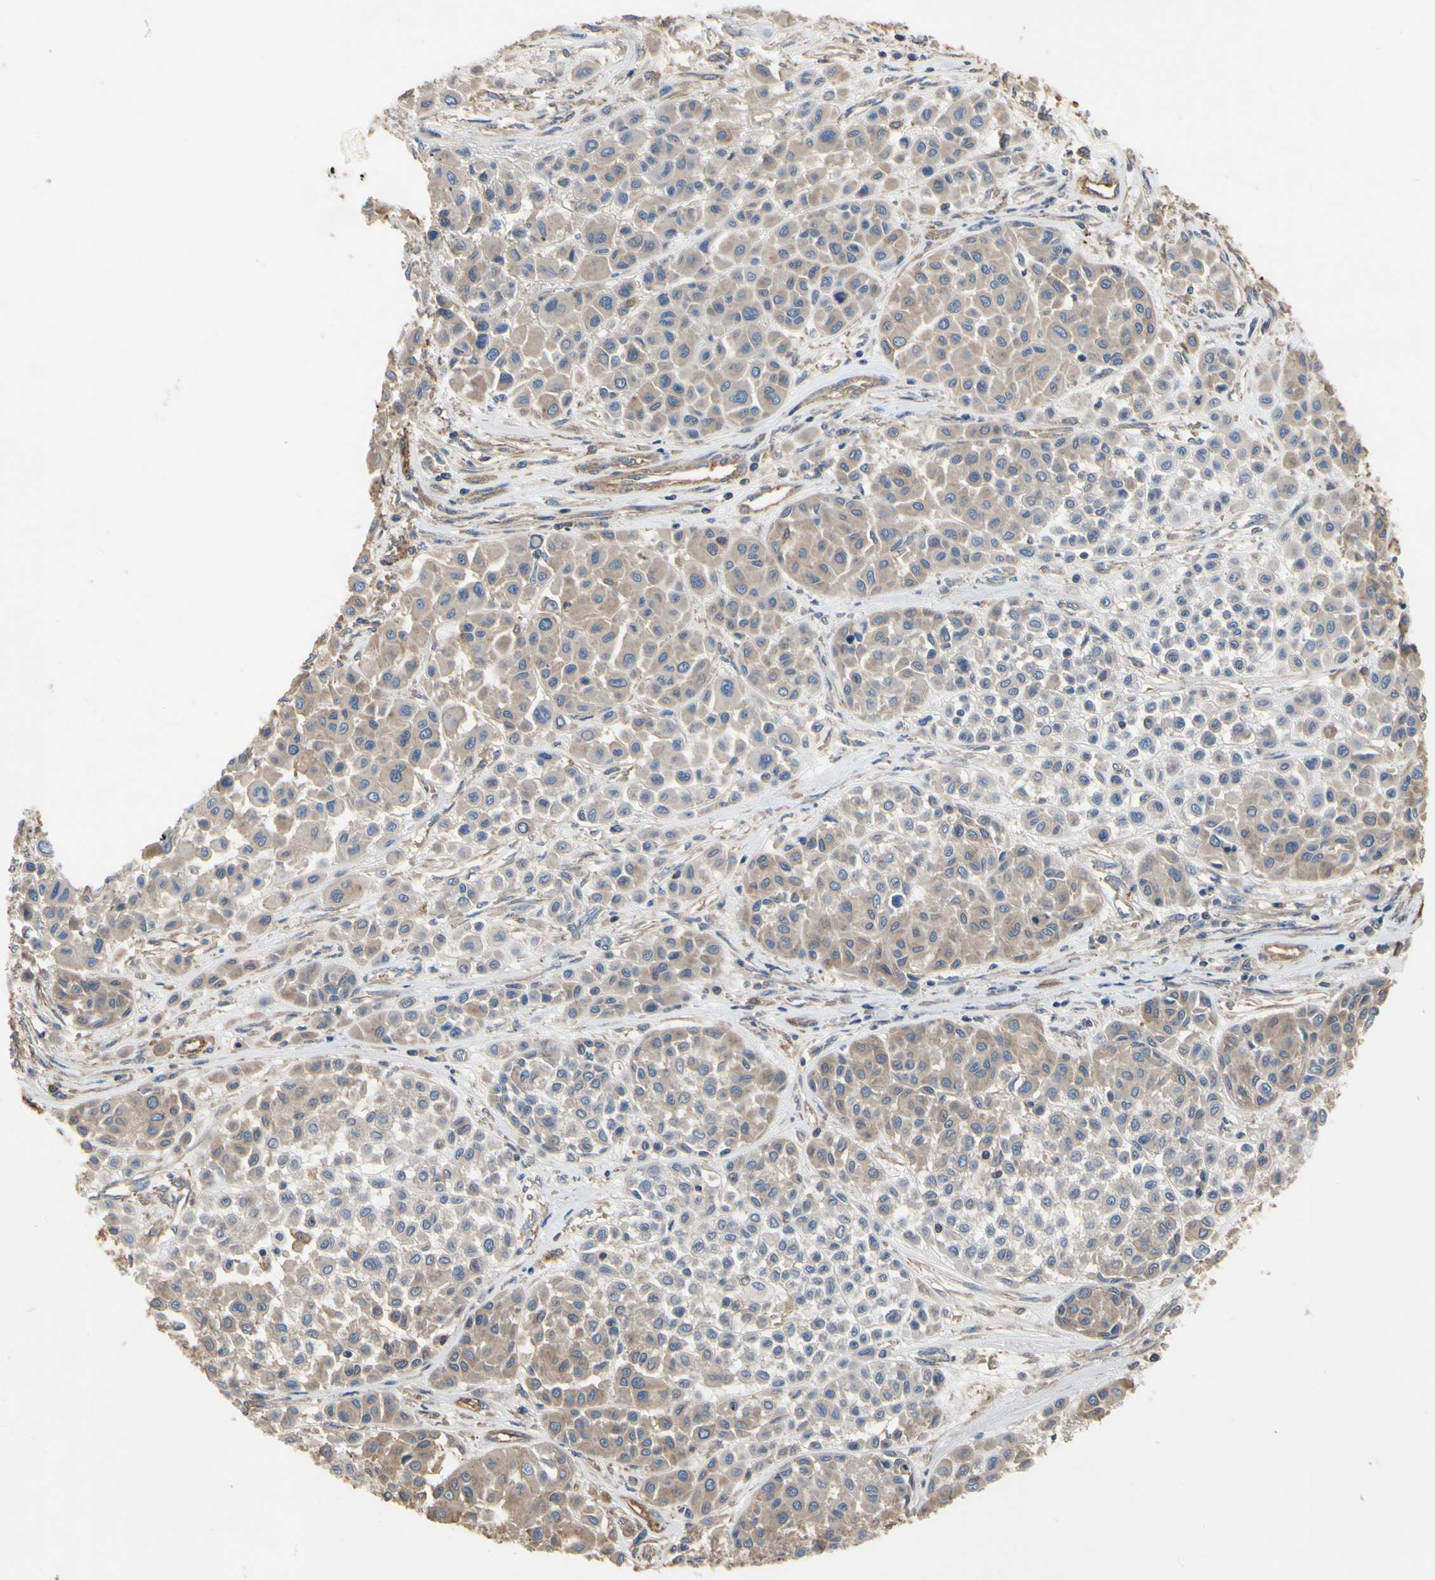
{"staining": {"intensity": "weak", "quantity": ">75%", "location": "cytoplasmic/membranous"}, "tissue": "melanoma", "cell_type": "Tumor cells", "image_type": "cancer", "snomed": [{"axis": "morphology", "description": "Malignant melanoma, Metastatic site"}, {"axis": "topography", "description": "Soft tissue"}], "caption": "Human melanoma stained with a protein marker exhibits weak staining in tumor cells.", "gene": "PDZK1", "patient": {"sex": "male", "age": 41}}